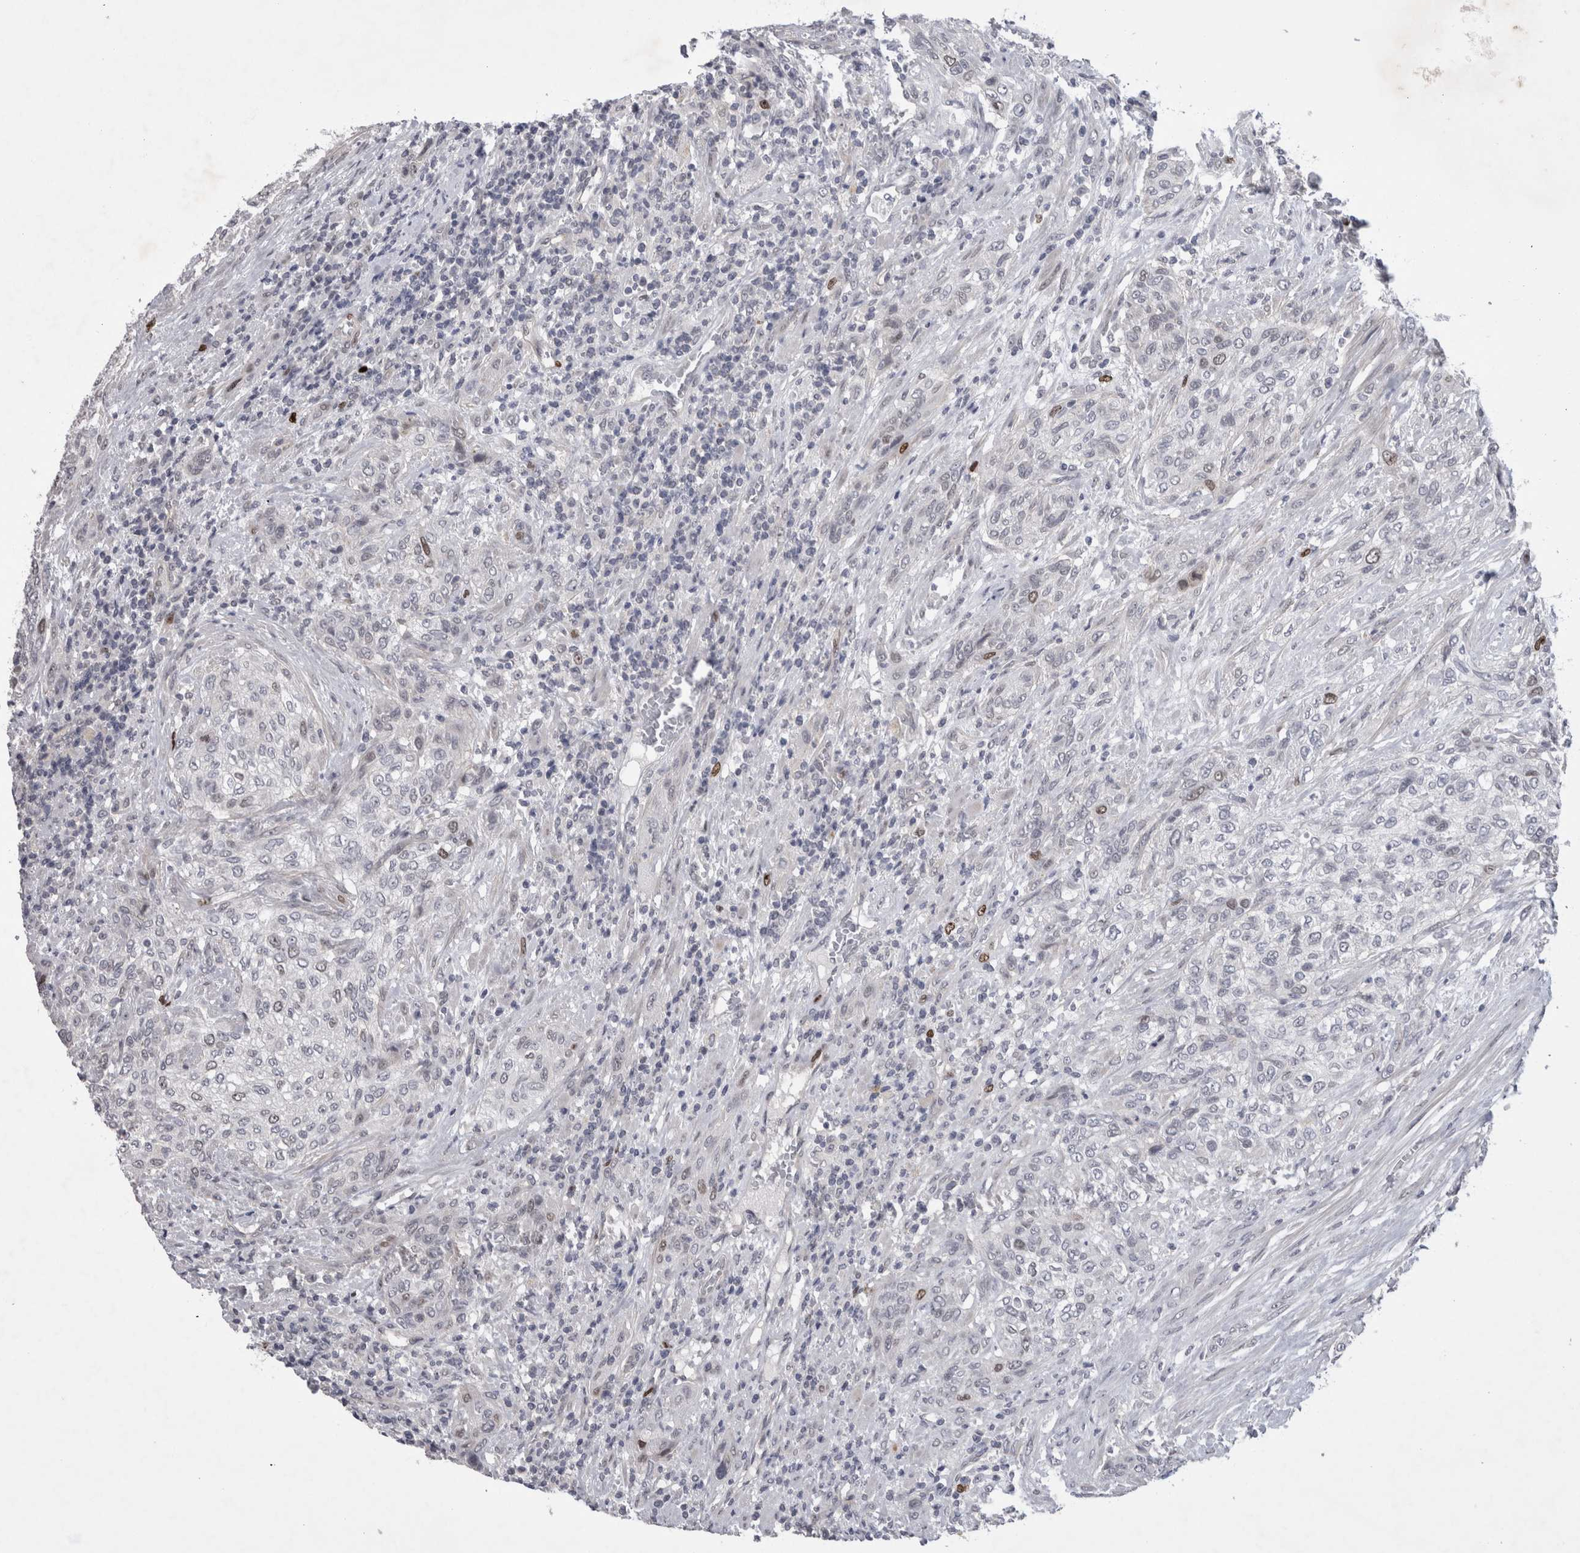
{"staining": {"intensity": "negative", "quantity": "none", "location": "none"}, "tissue": "urothelial cancer", "cell_type": "Tumor cells", "image_type": "cancer", "snomed": [{"axis": "morphology", "description": "Urothelial carcinoma, Low grade"}, {"axis": "morphology", "description": "Urothelial carcinoma, High grade"}, {"axis": "topography", "description": "Urinary bladder"}], "caption": "This is an immunohistochemistry micrograph of human urothelial cancer. There is no staining in tumor cells.", "gene": "KIF18B", "patient": {"sex": "male", "age": 35}}